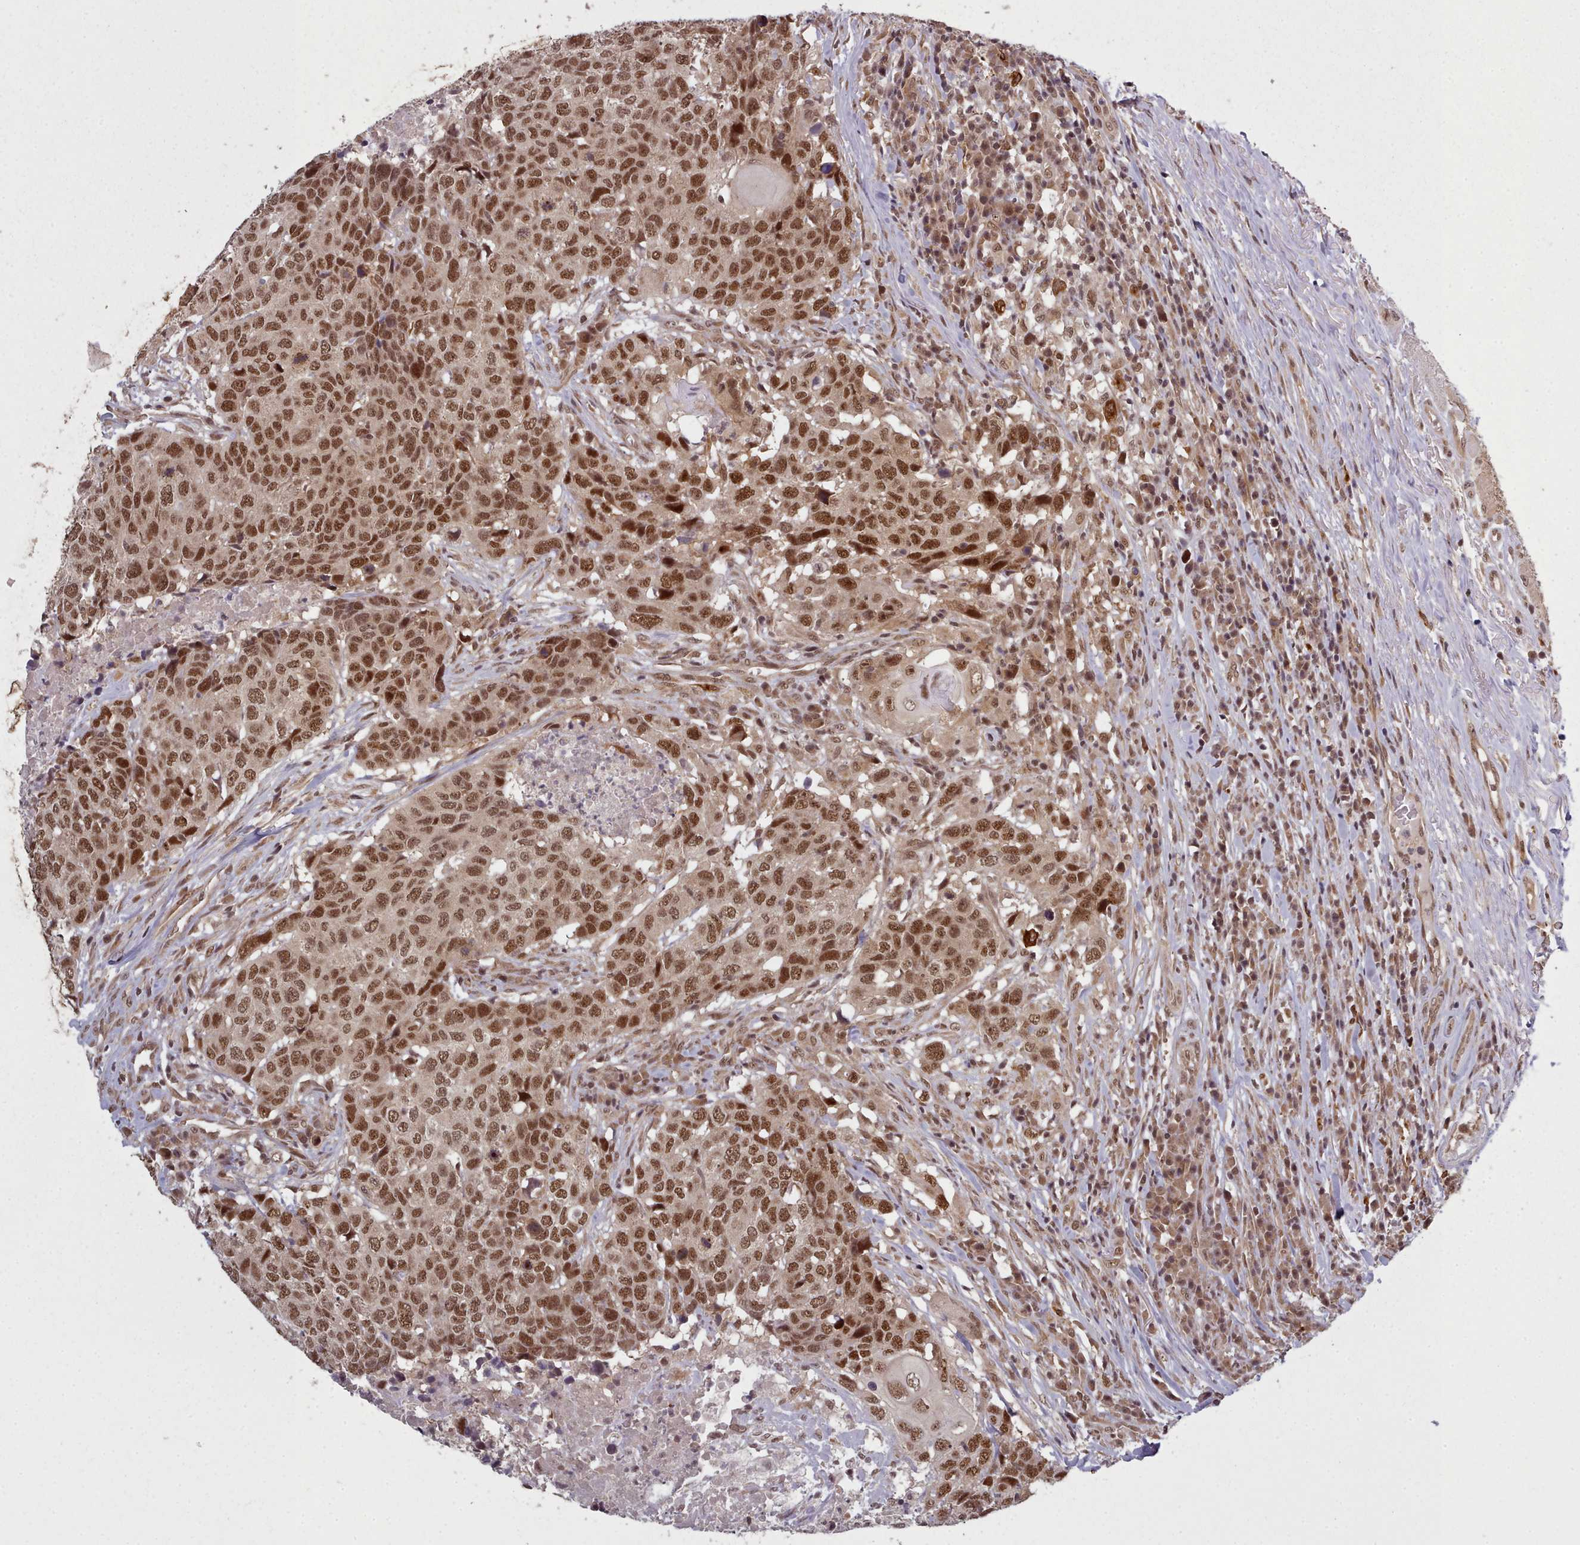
{"staining": {"intensity": "moderate", "quantity": ">75%", "location": "nuclear"}, "tissue": "head and neck cancer", "cell_type": "Tumor cells", "image_type": "cancer", "snomed": [{"axis": "morphology", "description": "Normal tissue, NOS"}, {"axis": "morphology", "description": "Squamous cell carcinoma, NOS"}, {"axis": "topography", "description": "Skeletal muscle"}, {"axis": "topography", "description": "Vascular tissue"}, {"axis": "topography", "description": "Peripheral nerve tissue"}, {"axis": "topography", "description": "Head-Neck"}], "caption": "Moderate nuclear positivity is appreciated in about >75% of tumor cells in head and neck cancer. (Stains: DAB (3,3'-diaminobenzidine) in brown, nuclei in blue, Microscopy: brightfield microscopy at high magnification).", "gene": "DHX8", "patient": {"sex": "male", "age": 66}}